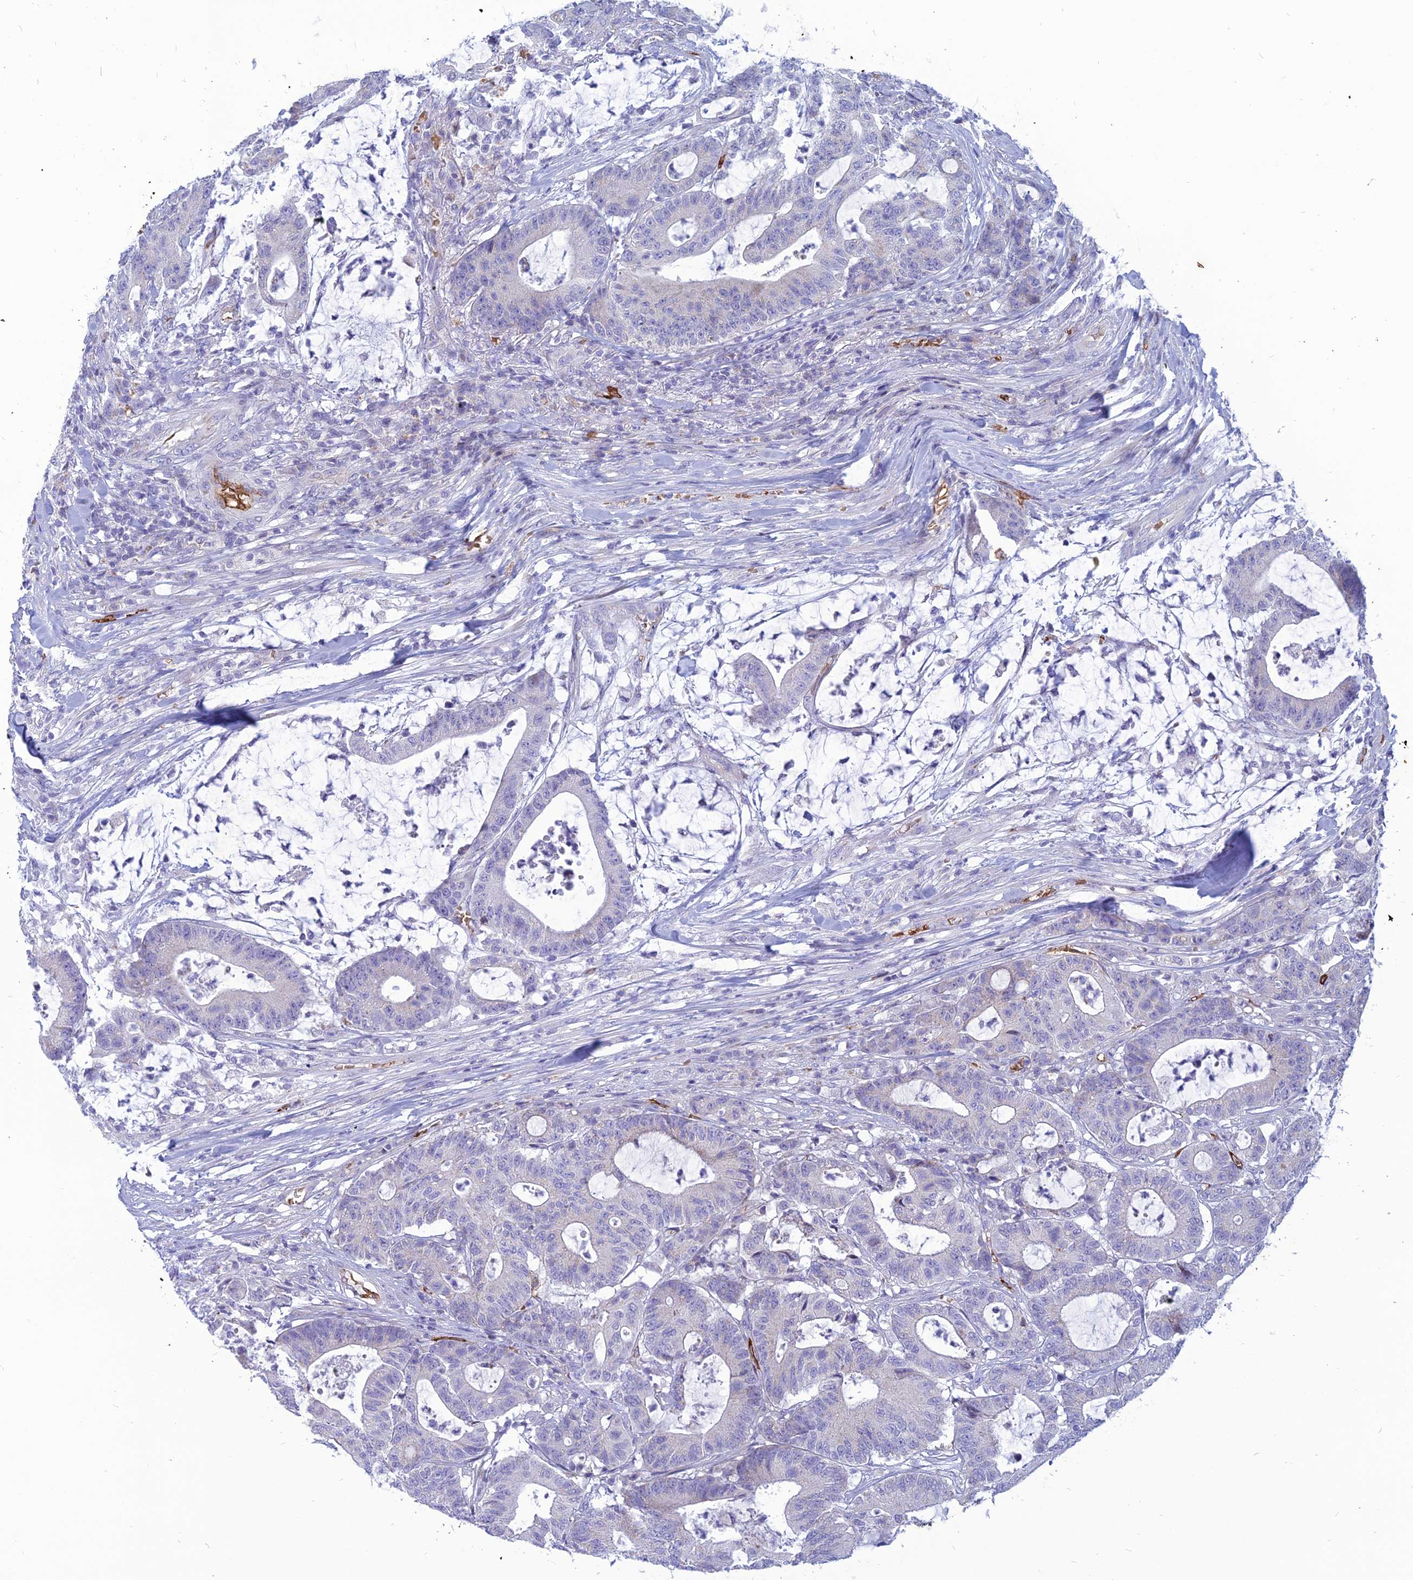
{"staining": {"intensity": "negative", "quantity": "none", "location": "none"}, "tissue": "colorectal cancer", "cell_type": "Tumor cells", "image_type": "cancer", "snomed": [{"axis": "morphology", "description": "Adenocarcinoma, NOS"}, {"axis": "topography", "description": "Colon"}], "caption": "Protein analysis of colorectal cancer (adenocarcinoma) exhibits no significant staining in tumor cells.", "gene": "HHAT", "patient": {"sex": "female", "age": 84}}